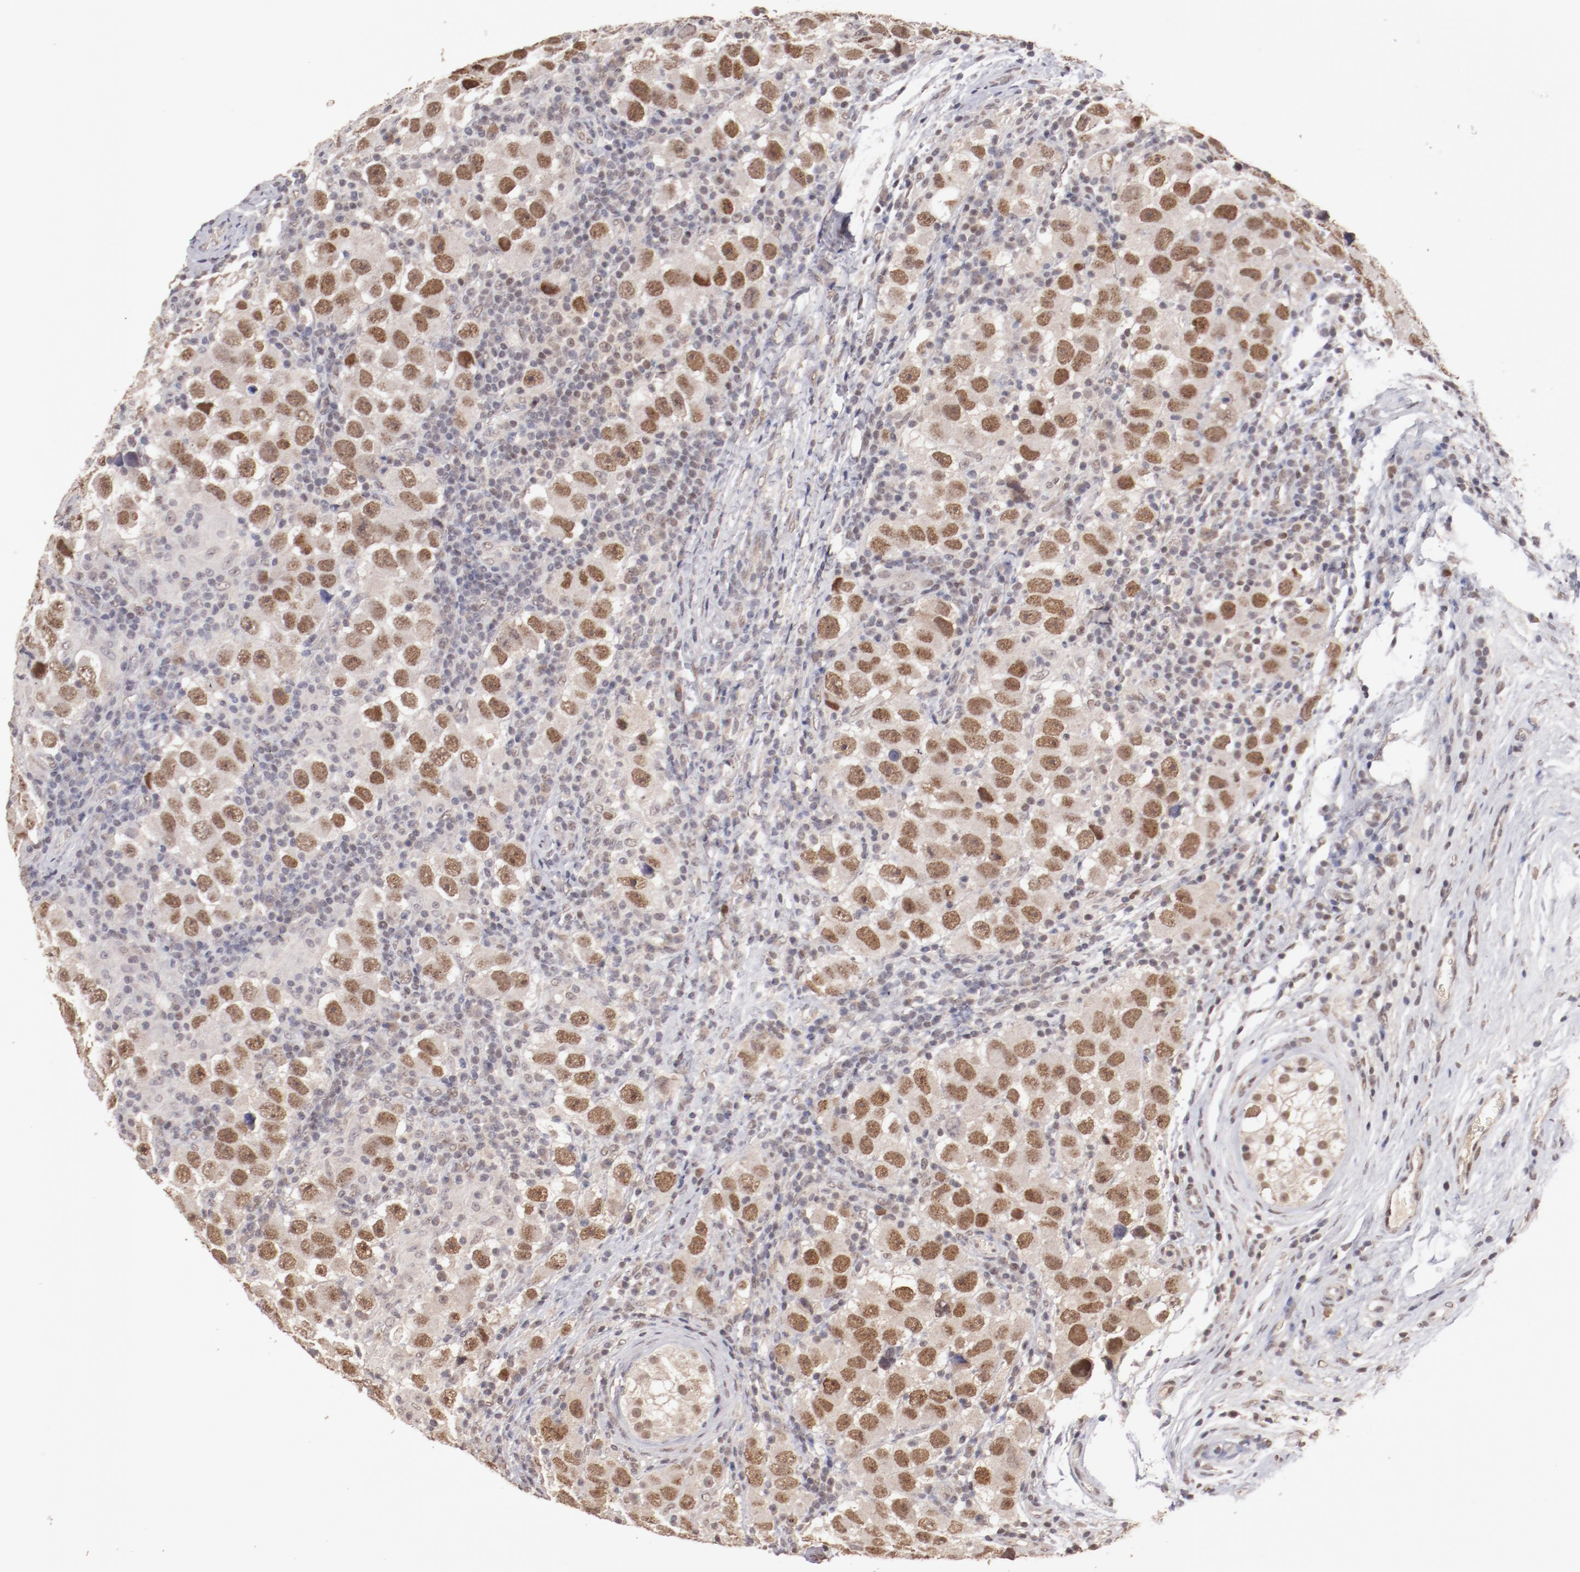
{"staining": {"intensity": "moderate", "quantity": ">75%", "location": "cytoplasmic/membranous,nuclear"}, "tissue": "testis cancer", "cell_type": "Tumor cells", "image_type": "cancer", "snomed": [{"axis": "morphology", "description": "Carcinoma, Embryonal, NOS"}, {"axis": "topography", "description": "Testis"}], "caption": "A brown stain highlights moderate cytoplasmic/membranous and nuclear expression of a protein in human testis cancer (embryonal carcinoma) tumor cells. (brown staining indicates protein expression, while blue staining denotes nuclei).", "gene": "CLOCK", "patient": {"sex": "male", "age": 21}}